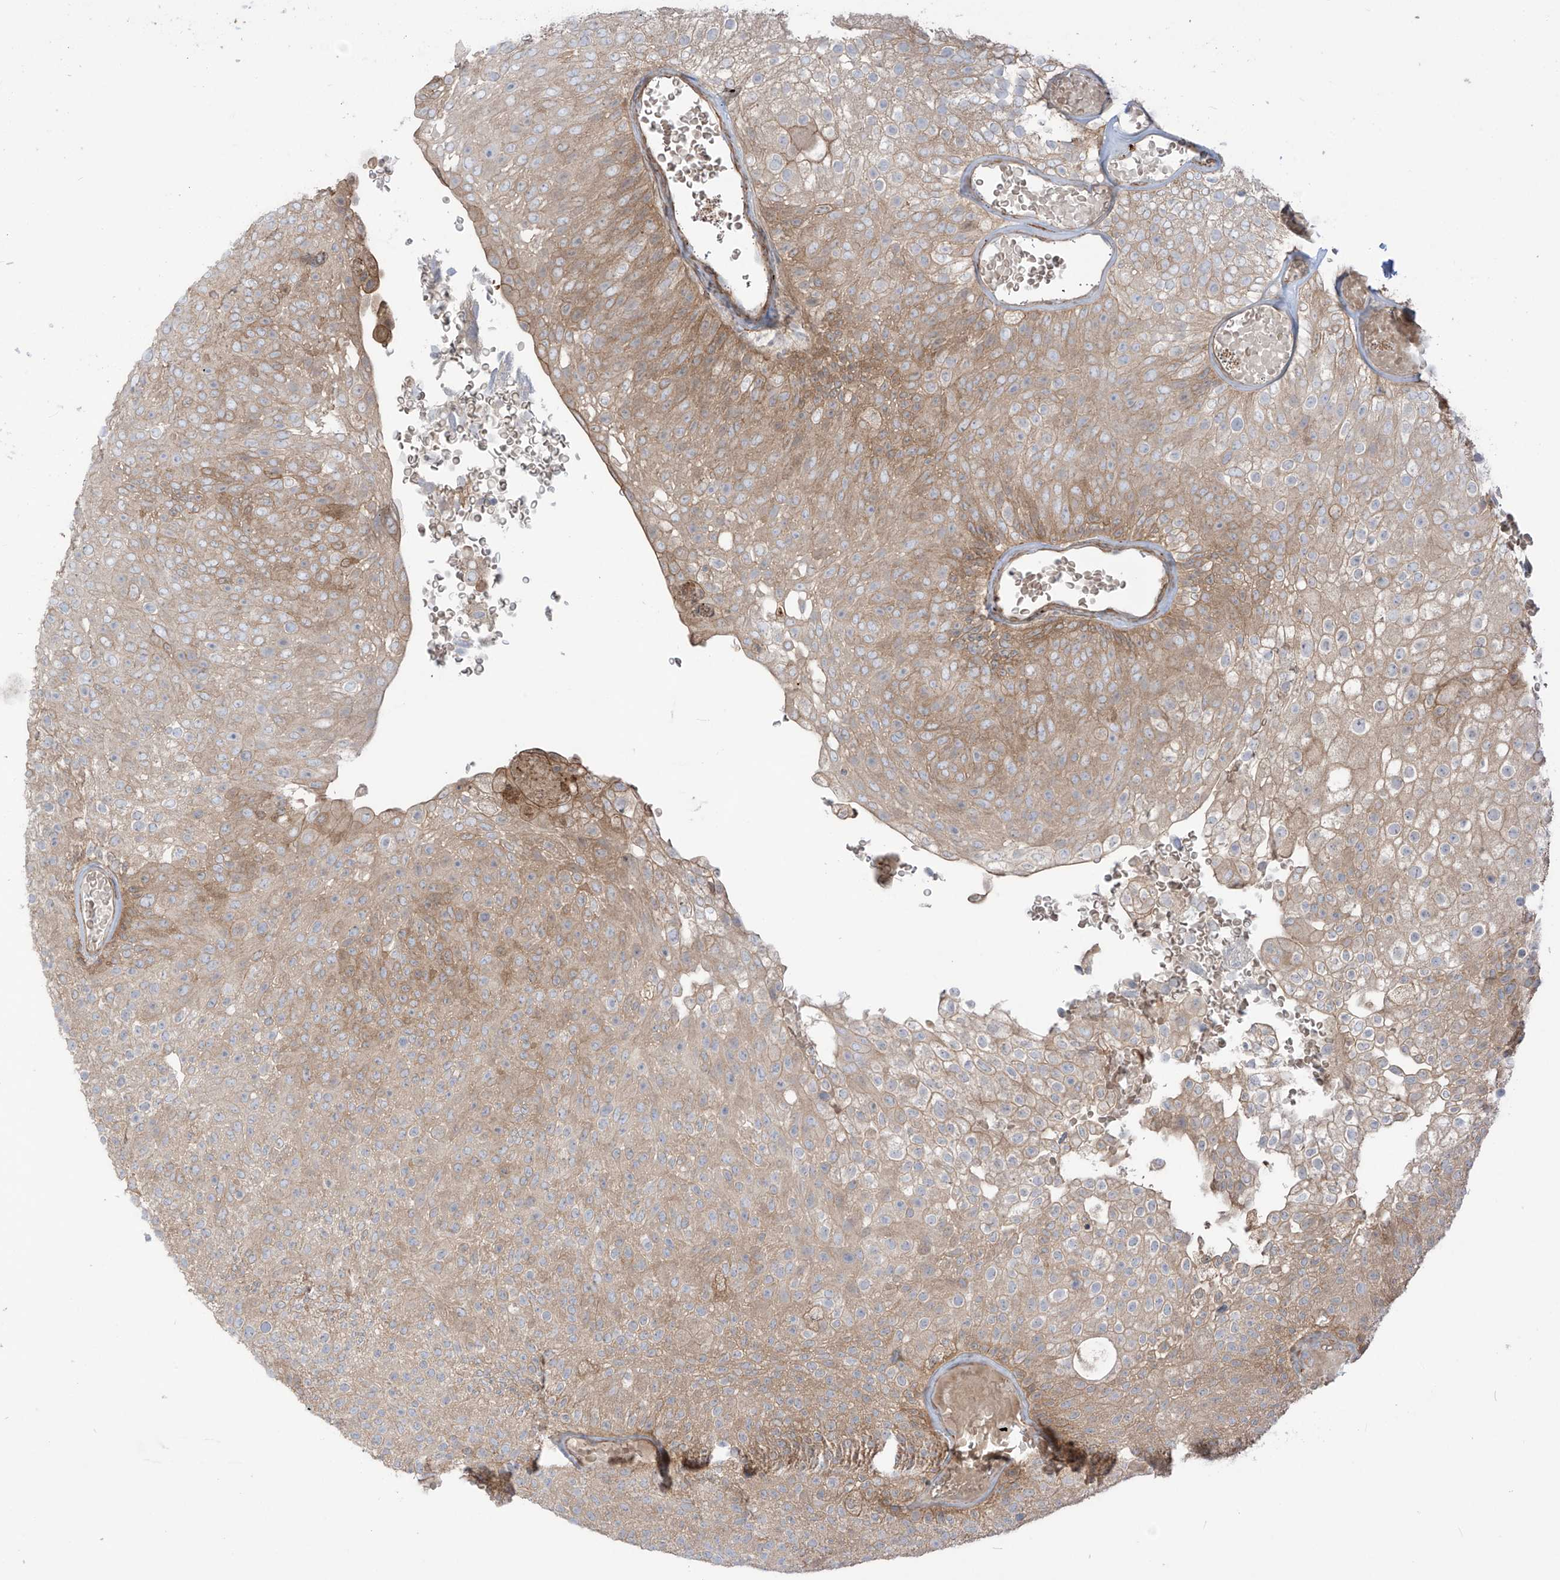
{"staining": {"intensity": "moderate", "quantity": "25%-75%", "location": "cytoplasmic/membranous"}, "tissue": "urothelial cancer", "cell_type": "Tumor cells", "image_type": "cancer", "snomed": [{"axis": "morphology", "description": "Urothelial carcinoma, Low grade"}, {"axis": "topography", "description": "Urinary bladder"}], "caption": "Protein analysis of low-grade urothelial carcinoma tissue shows moderate cytoplasmic/membranous expression in about 25%-75% of tumor cells.", "gene": "TRMU", "patient": {"sex": "male", "age": 78}}